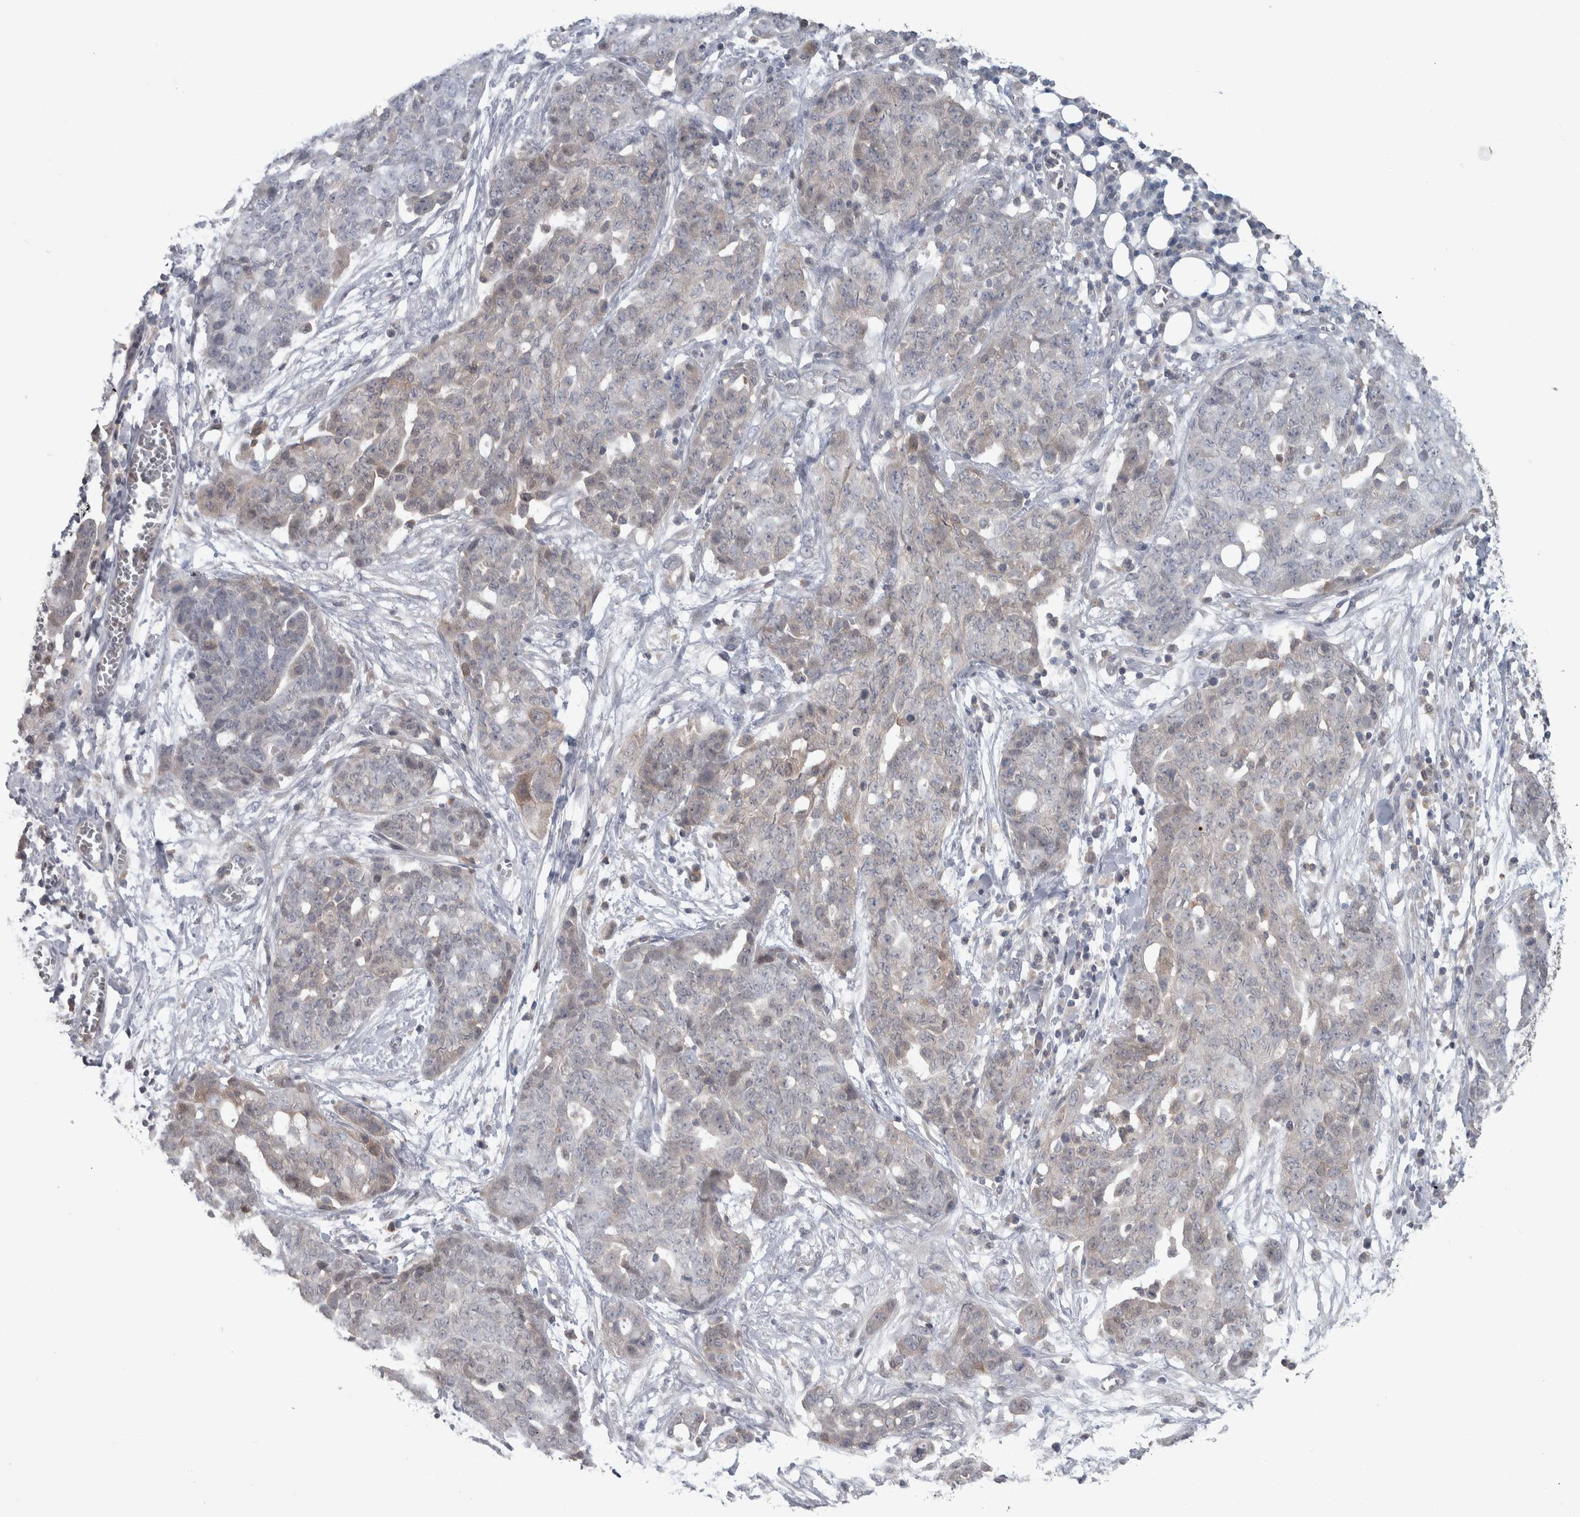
{"staining": {"intensity": "weak", "quantity": "<25%", "location": "cytoplasmic/membranous"}, "tissue": "ovarian cancer", "cell_type": "Tumor cells", "image_type": "cancer", "snomed": [{"axis": "morphology", "description": "Cystadenocarcinoma, serous, NOS"}, {"axis": "topography", "description": "Soft tissue"}, {"axis": "topography", "description": "Ovary"}], "caption": "Immunohistochemistry image of neoplastic tissue: ovarian cancer (serous cystadenocarcinoma) stained with DAB (3,3'-diaminobenzidine) demonstrates no significant protein positivity in tumor cells.", "gene": "HTATIP2", "patient": {"sex": "female", "age": 57}}